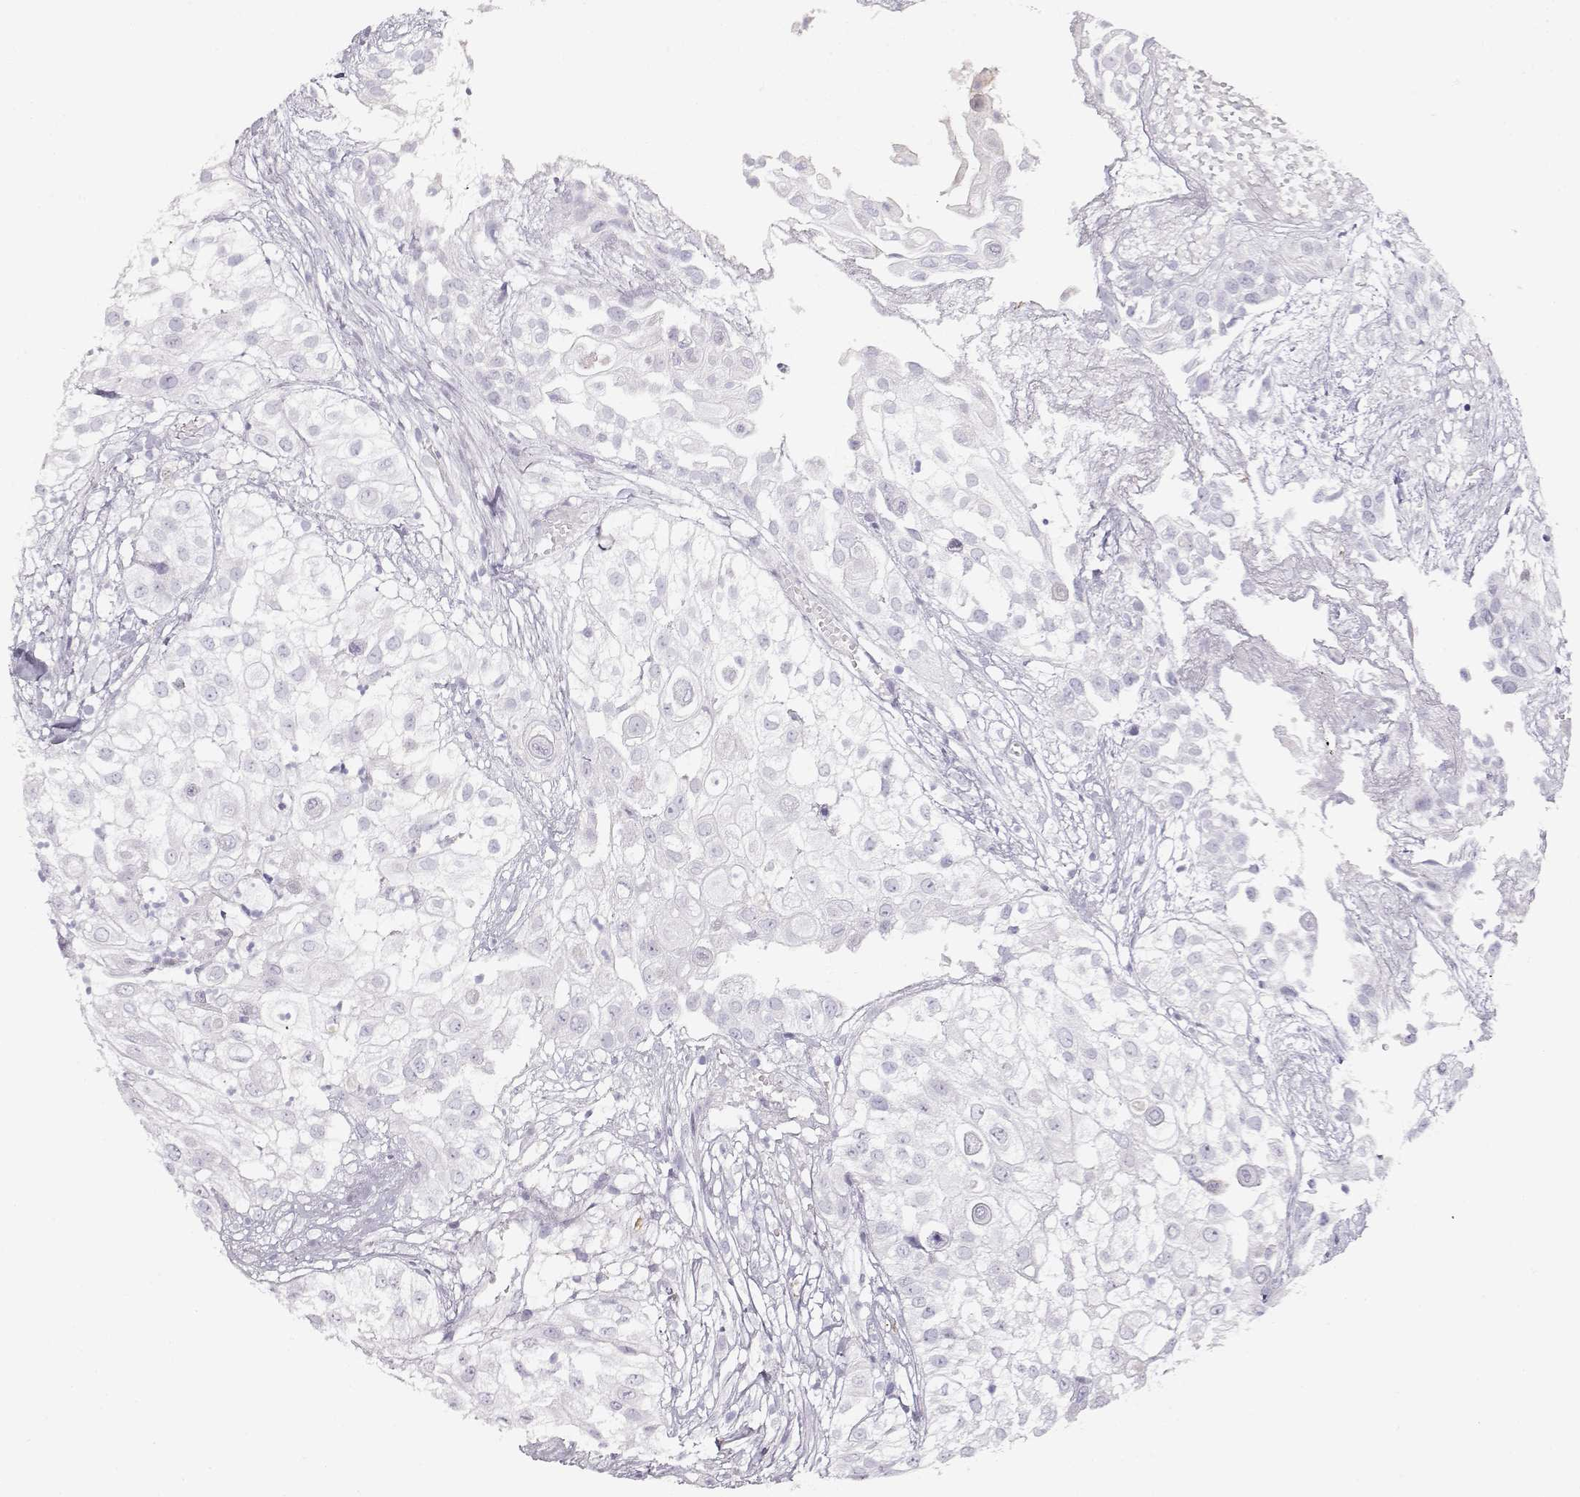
{"staining": {"intensity": "negative", "quantity": "none", "location": "none"}, "tissue": "urothelial cancer", "cell_type": "Tumor cells", "image_type": "cancer", "snomed": [{"axis": "morphology", "description": "Urothelial carcinoma, High grade"}, {"axis": "topography", "description": "Urinary bladder"}], "caption": "Tumor cells are negative for protein expression in human high-grade urothelial carcinoma.", "gene": "S100B", "patient": {"sex": "female", "age": 79}}